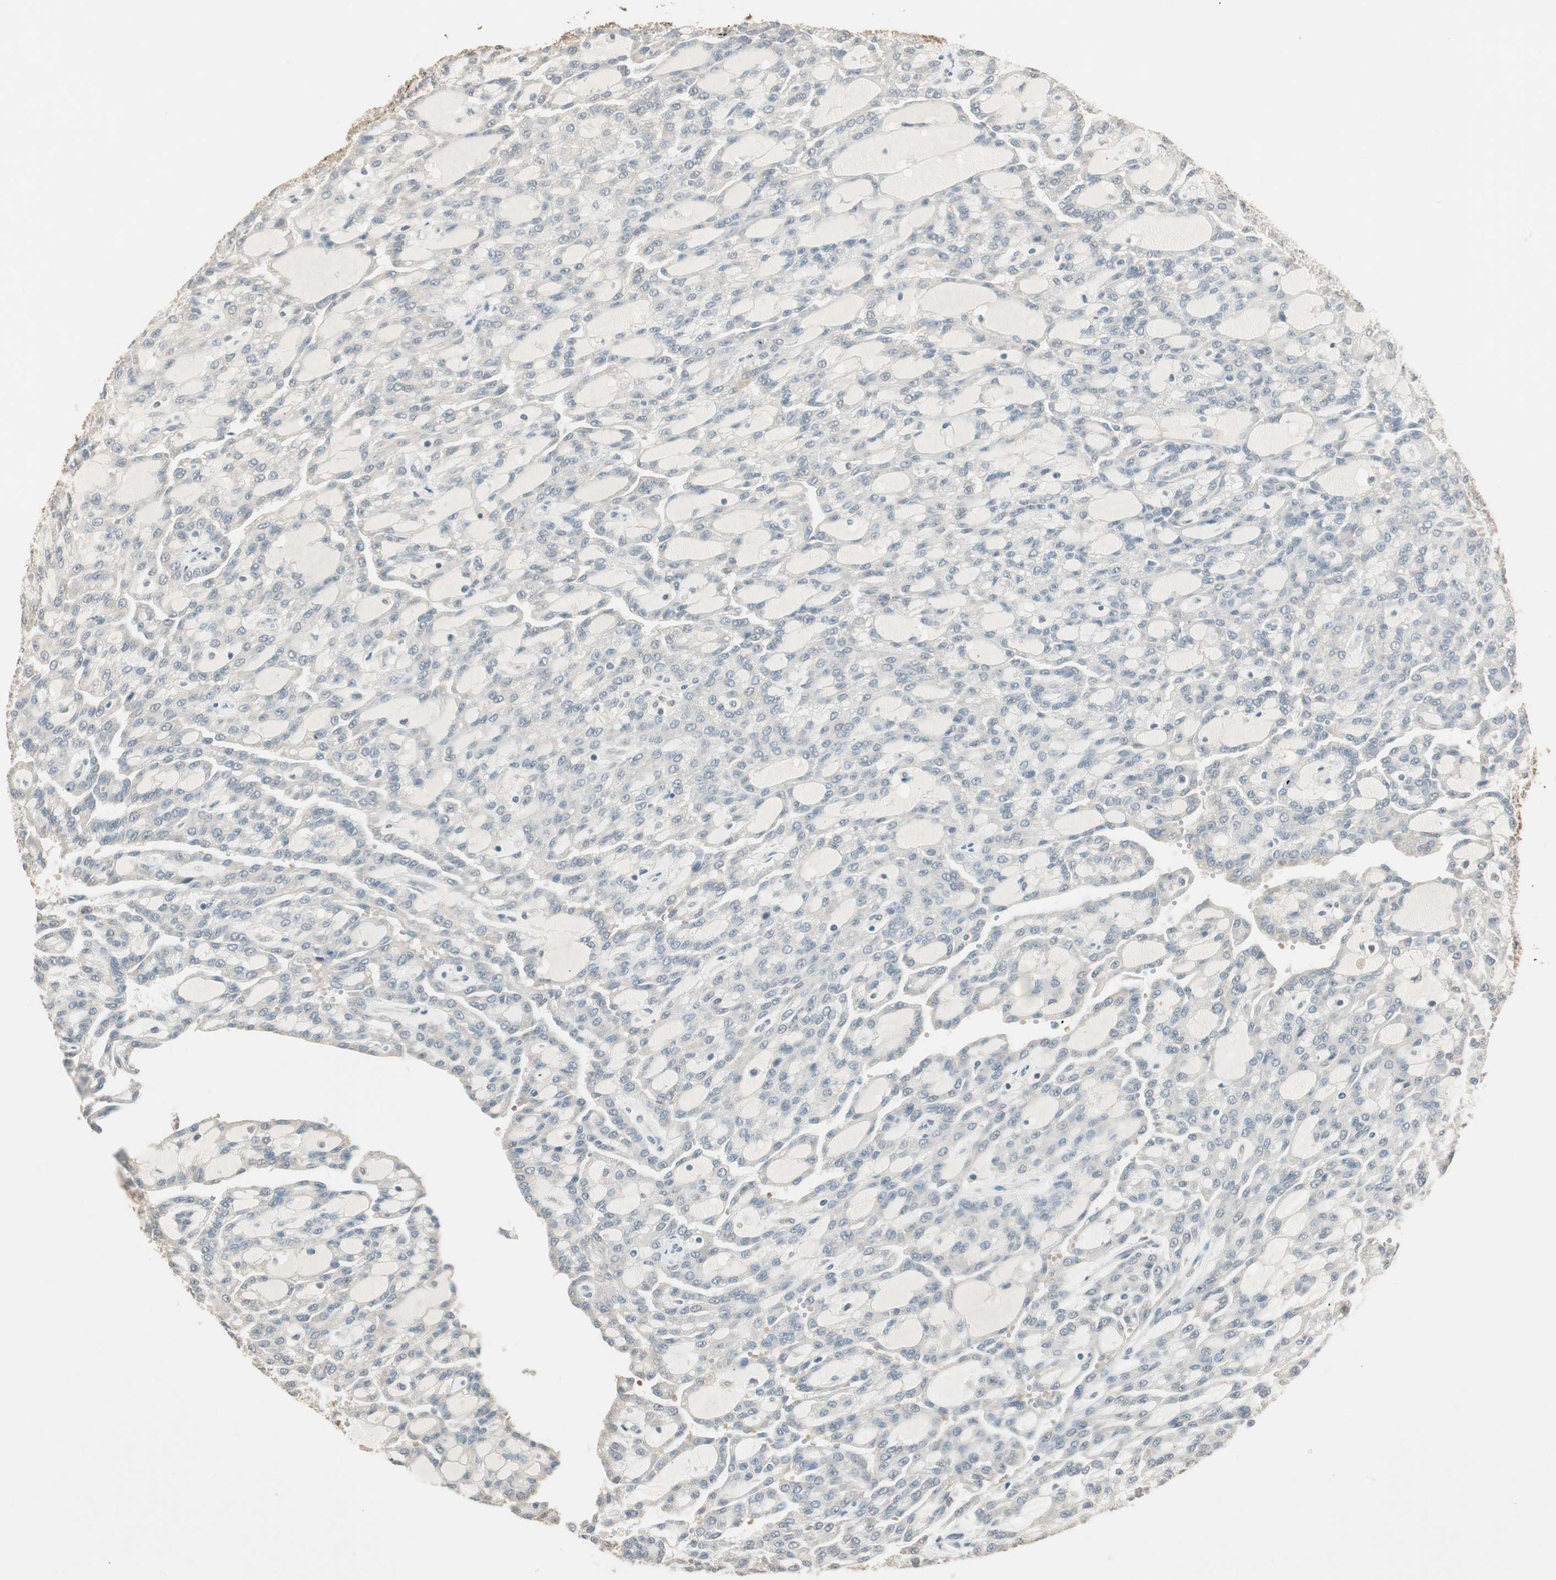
{"staining": {"intensity": "negative", "quantity": "none", "location": "none"}, "tissue": "renal cancer", "cell_type": "Tumor cells", "image_type": "cancer", "snomed": [{"axis": "morphology", "description": "Adenocarcinoma, NOS"}, {"axis": "topography", "description": "Kidney"}], "caption": "The IHC image has no significant expression in tumor cells of renal cancer tissue.", "gene": "USP5", "patient": {"sex": "male", "age": 63}}